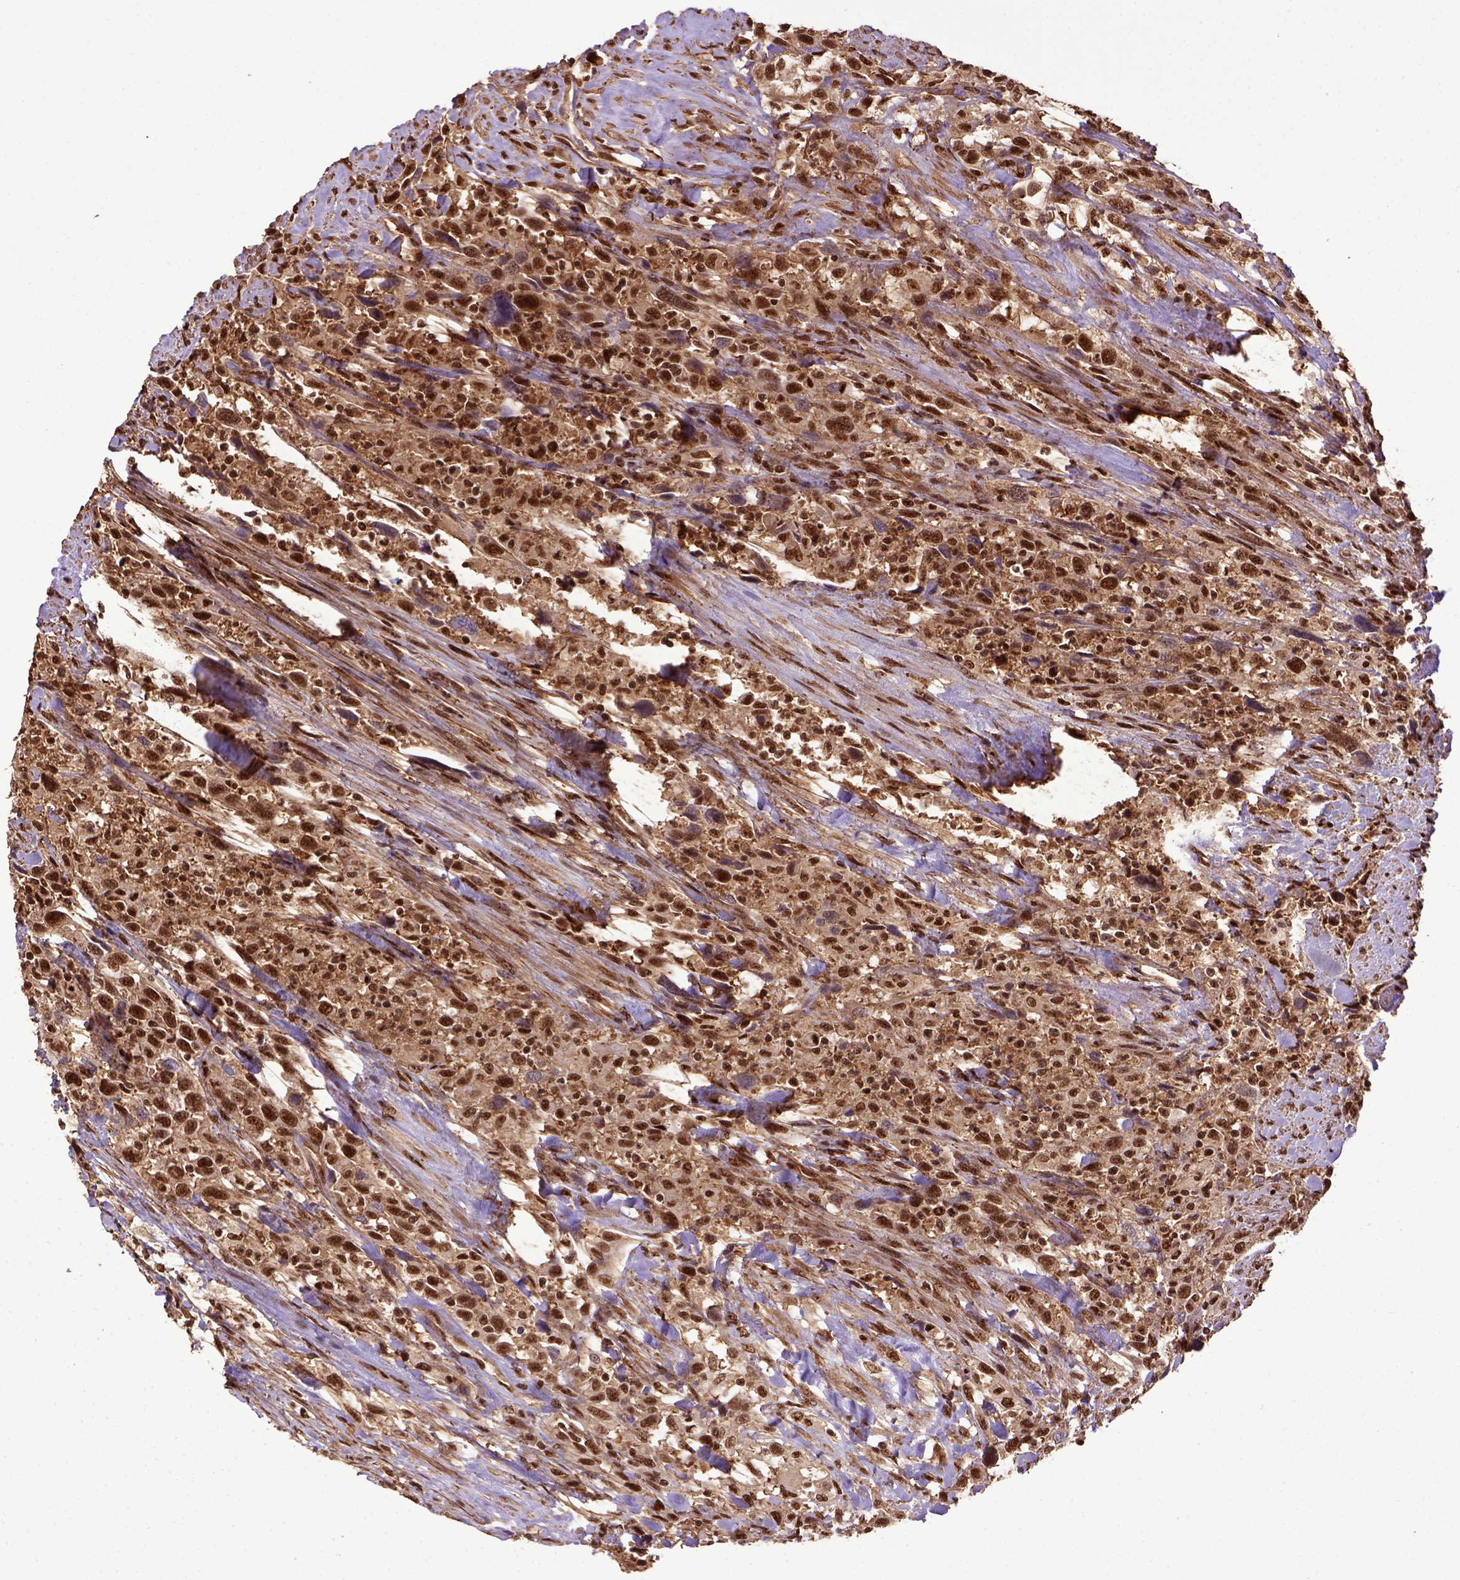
{"staining": {"intensity": "strong", "quantity": ">75%", "location": "nuclear"}, "tissue": "urothelial cancer", "cell_type": "Tumor cells", "image_type": "cancer", "snomed": [{"axis": "morphology", "description": "Urothelial carcinoma, NOS"}, {"axis": "morphology", "description": "Urothelial carcinoma, High grade"}, {"axis": "topography", "description": "Urinary bladder"}], "caption": "High-grade urothelial carcinoma stained with a protein marker exhibits strong staining in tumor cells.", "gene": "PPIG", "patient": {"sex": "female", "age": 64}}